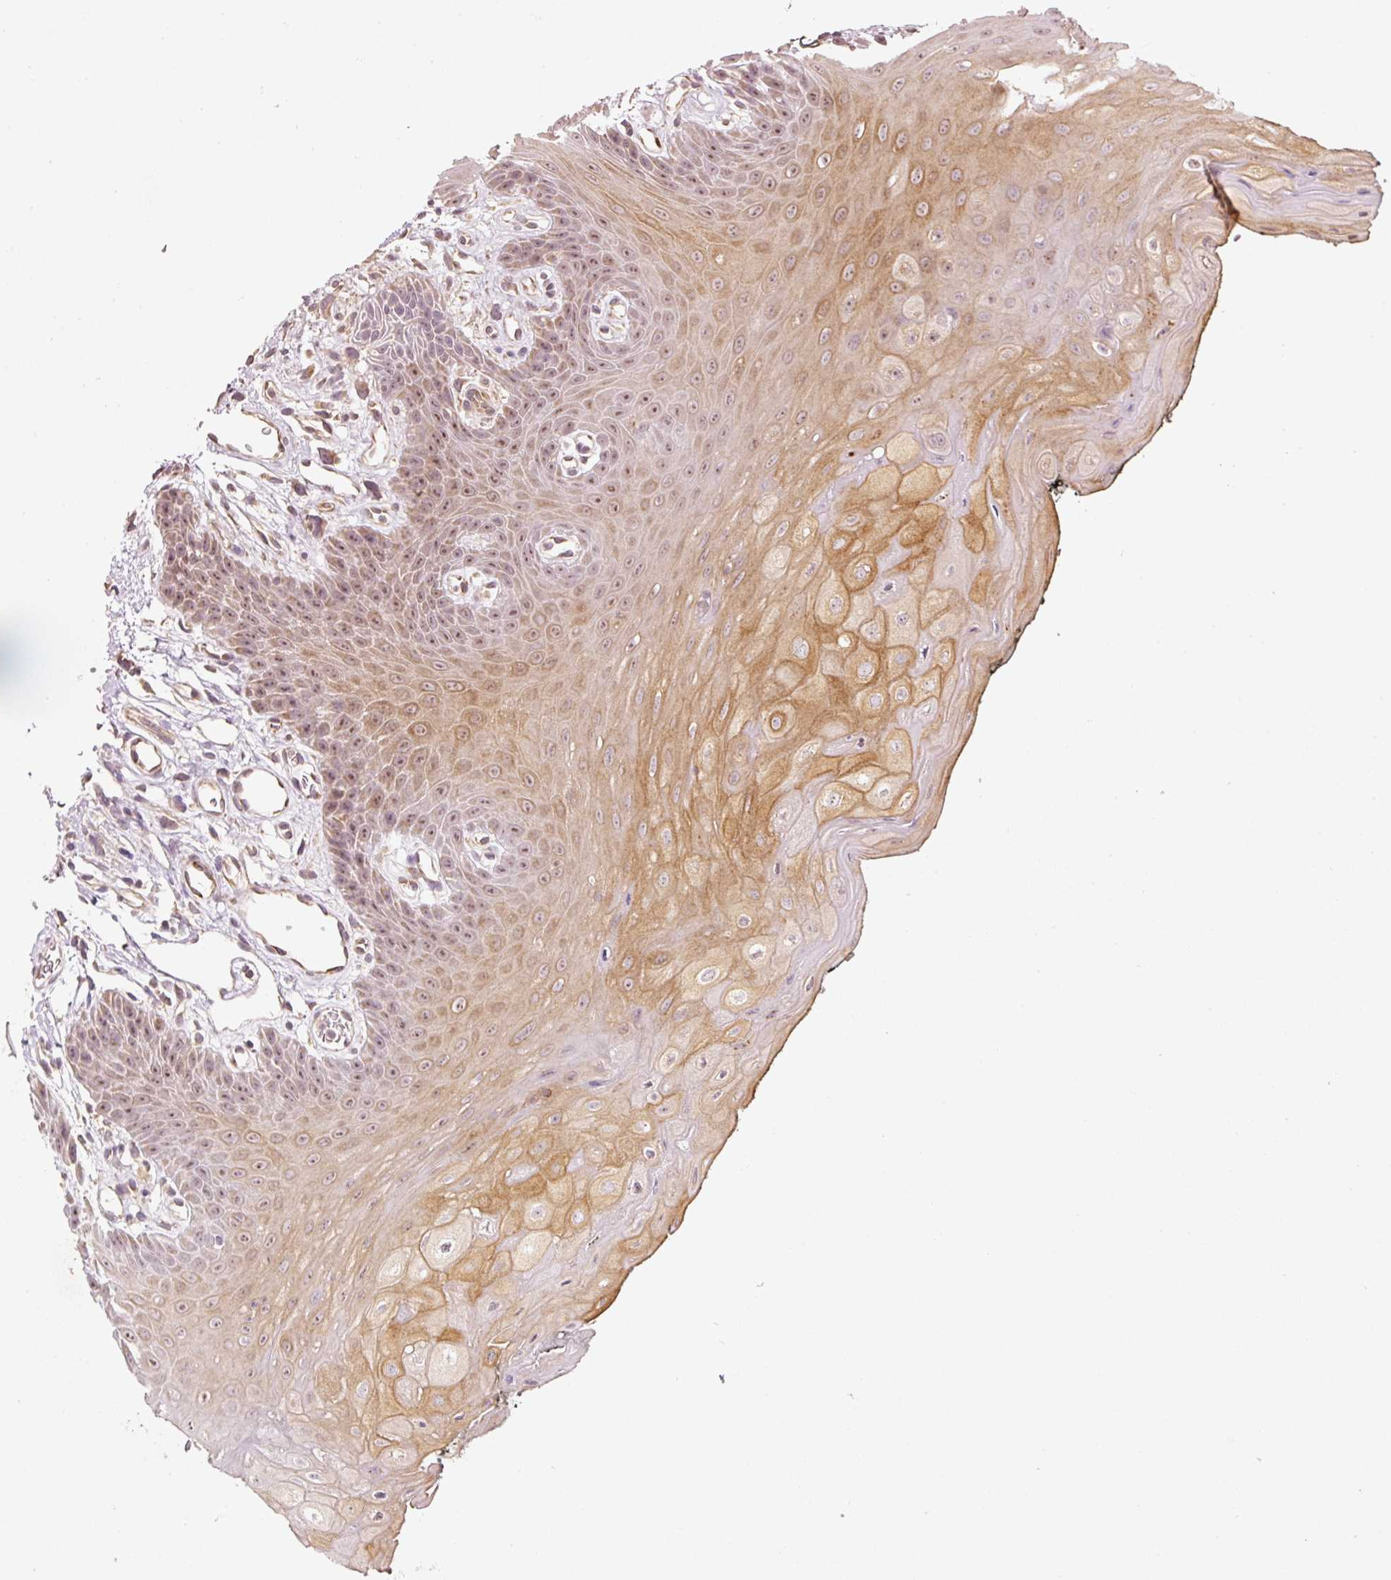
{"staining": {"intensity": "moderate", "quantity": "25%-75%", "location": "cytoplasmic/membranous,nuclear"}, "tissue": "oral mucosa", "cell_type": "Squamous epithelial cells", "image_type": "normal", "snomed": [{"axis": "morphology", "description": "Normal tissue, NOS"}, {"axis": "topography", "description": "Oral tissue"}, {"axis": "topography", "description": "Tounge, NOS"}], "caption": "Immunohistochemical staining of normal human oral mucosa shows medium levels of moderate cytoplasmic/membranous,nuclear expression in about 25%-75% of squamous epithelial cells.", "gene": "CDC20B", "patient": {"sex": "female", "age": 59}}